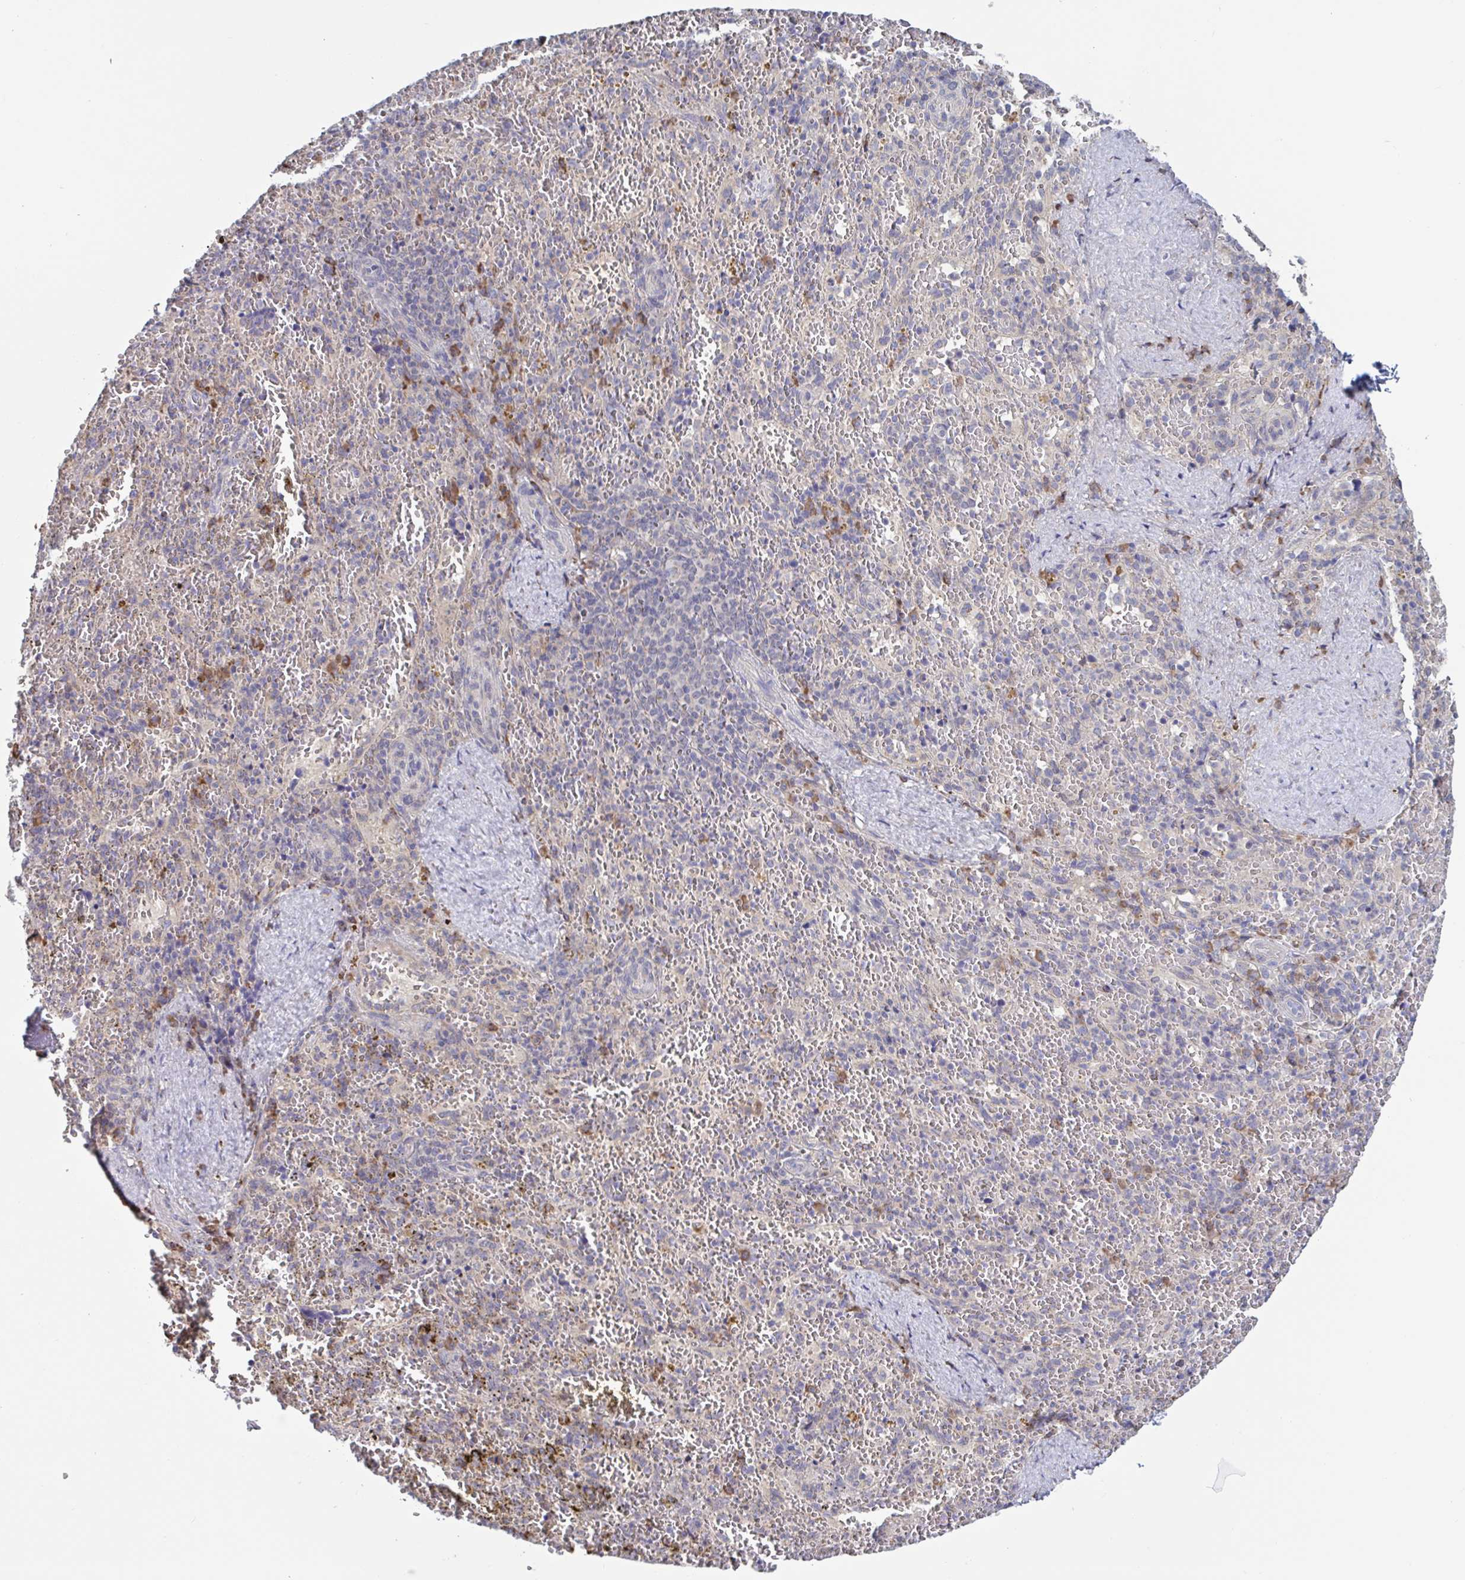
{"staining": {"intensity": "moderate", "quantity": "<25%", "location": "cytoplasmic/membranous"}, "tissue": "spleen", "cell_type": "Cells in red pulp", "image_type": "normal", "snomed": [{"axis": "morphology", "description": "Normal tissue, NOS"}, {"axis": "topography", "description": "Spleen"}], "caption": "Immunohistochemical staining of normal human spleen exhibits moderate cytoplasmic/membranous protein positivity in approximately <25% of cells in red pulp.", "gene": "CD1E", "patient": {"sex": "female", "age": 50}}